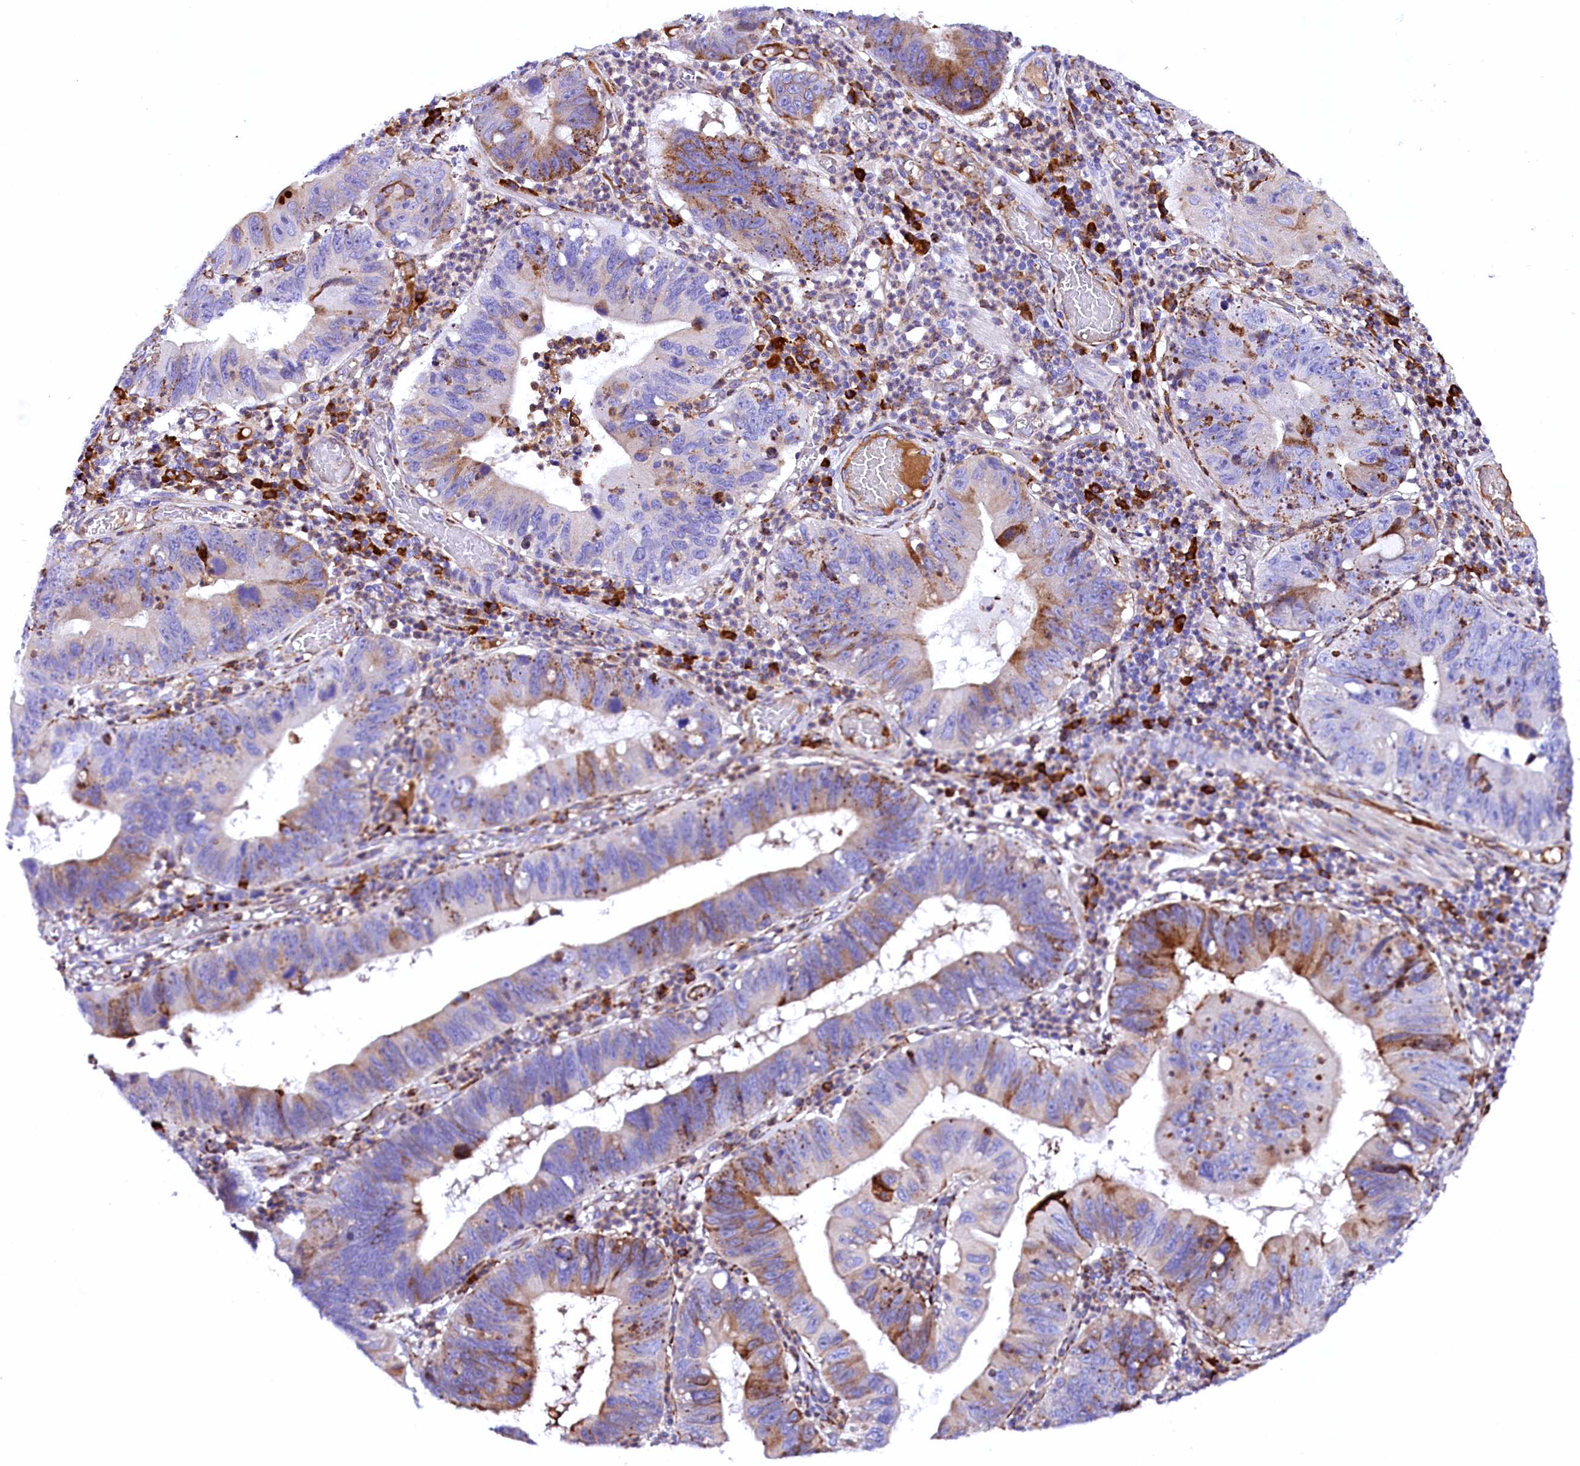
{"staining": {"intensity": "moderate", "quantity": "<25%", "location": "cytoplasmic/membranous"}, "tissue": "stomach cancer", "cell_type": "Tumor cells", "image_type": "cancer", "snomed": [{"axis": "morphology", "description": "Adenocarcinoma, NOS"}, {"axis": "topography", "description": "Stomach"}], "caption": "Human stomach adenocarcinoma stained for a protein (brown) demonstrates moderate cytoplasmic/membranous positive positivity in about <25% of tumor cells.", "gene": "CMTR2", "patient": {"sex": "male", "age": 59}}